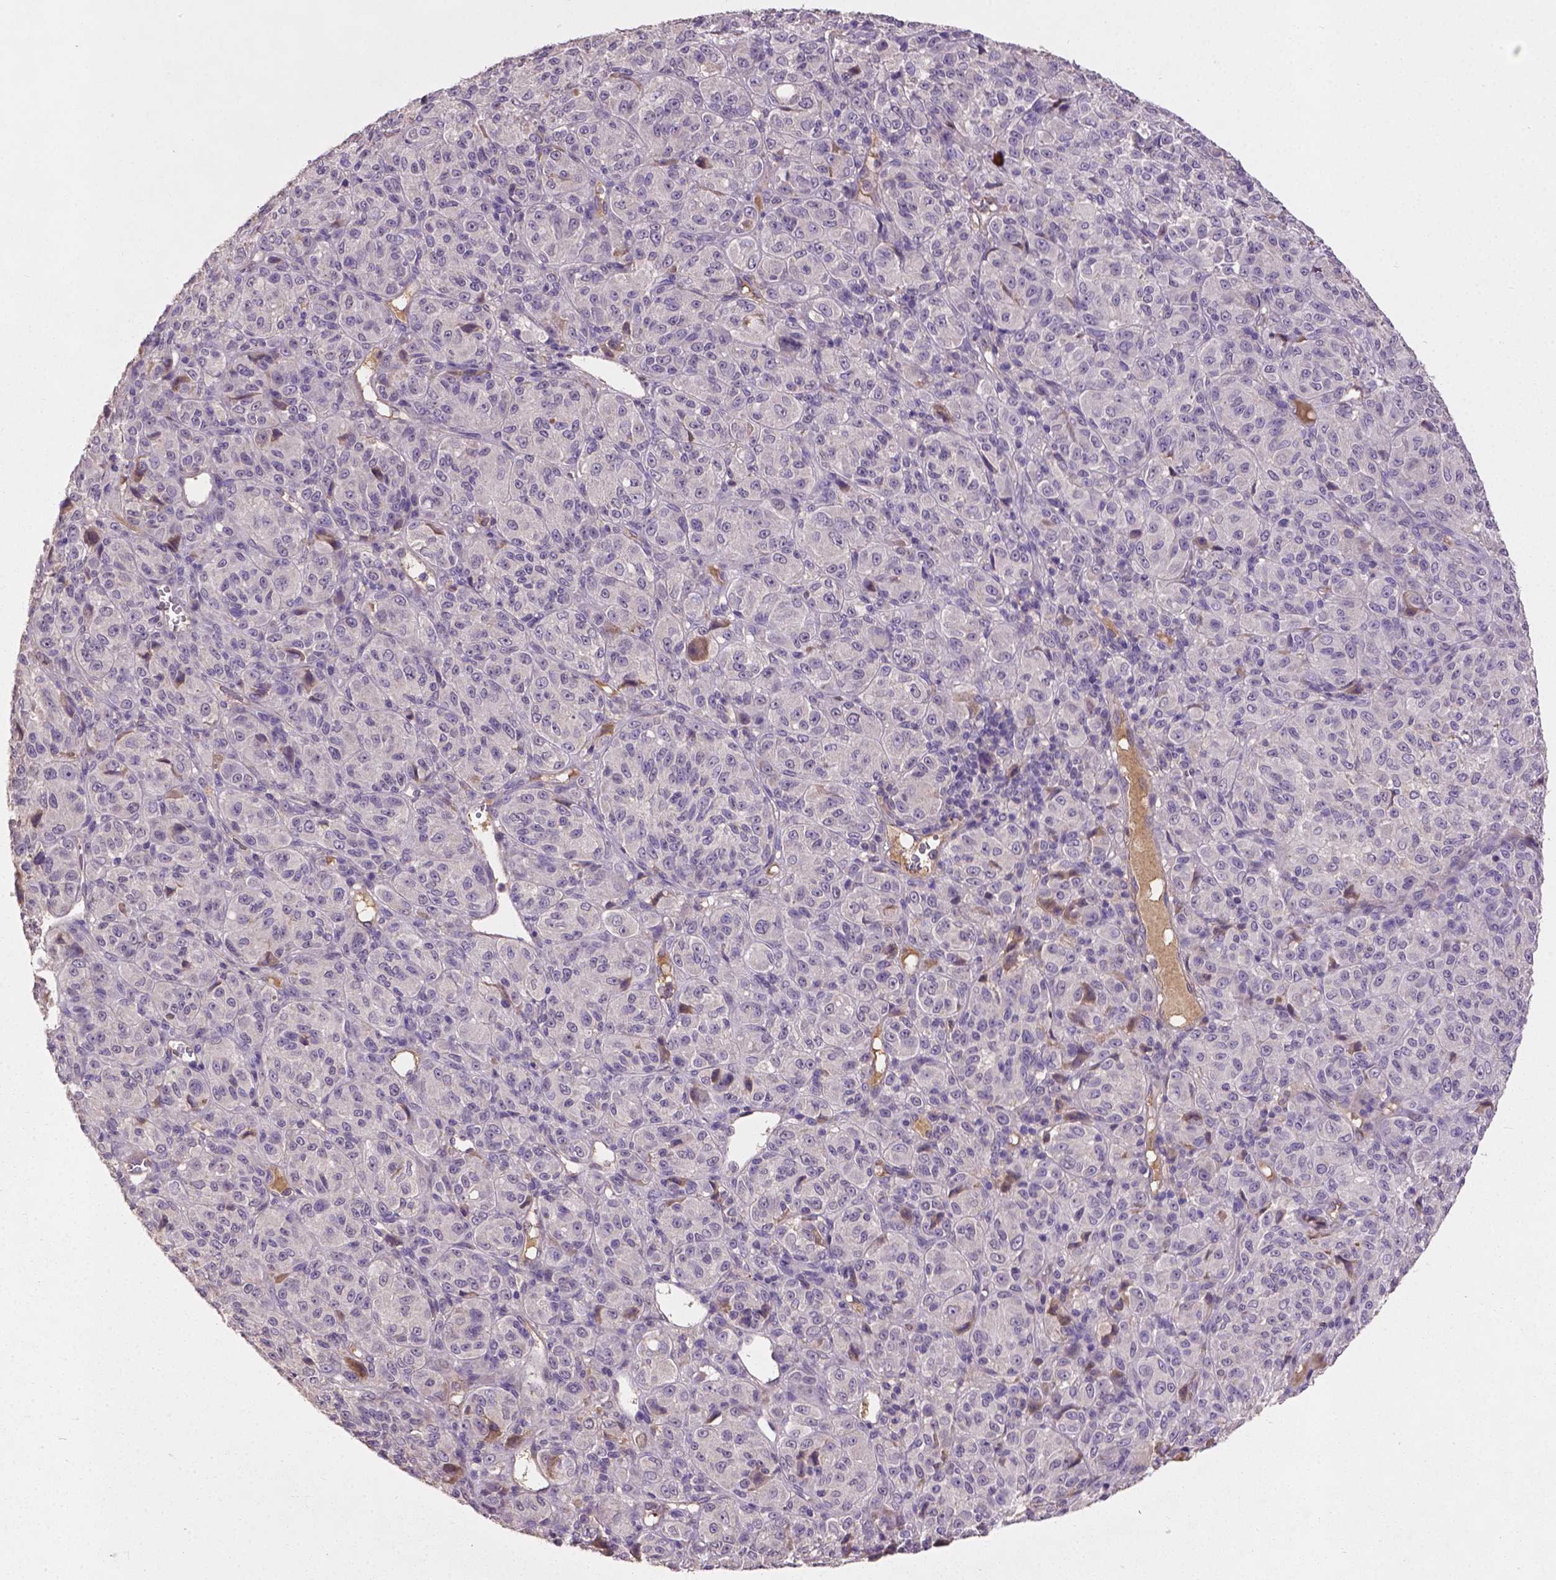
{"staining": {"intensity": "negative", "quantity": "none", "location": "none"}, "tissue": "melanoma", "cell_type": "Tumor cells", "image_type": "cancer", "snomed": [{"axis": "morphology", "description": "Malignant melanoma, Metastatic site"}, {"axis": "topography", "description": "Brain"}], "caption": "Immunohistochemistry (IHC) photomicrograph of malignant melanoma (metastatic site) stained for a protein (brown), which reveals no expression in tumor cells.", "gene": "SOX17", "patient": {"sex": "female", "age": 56}}